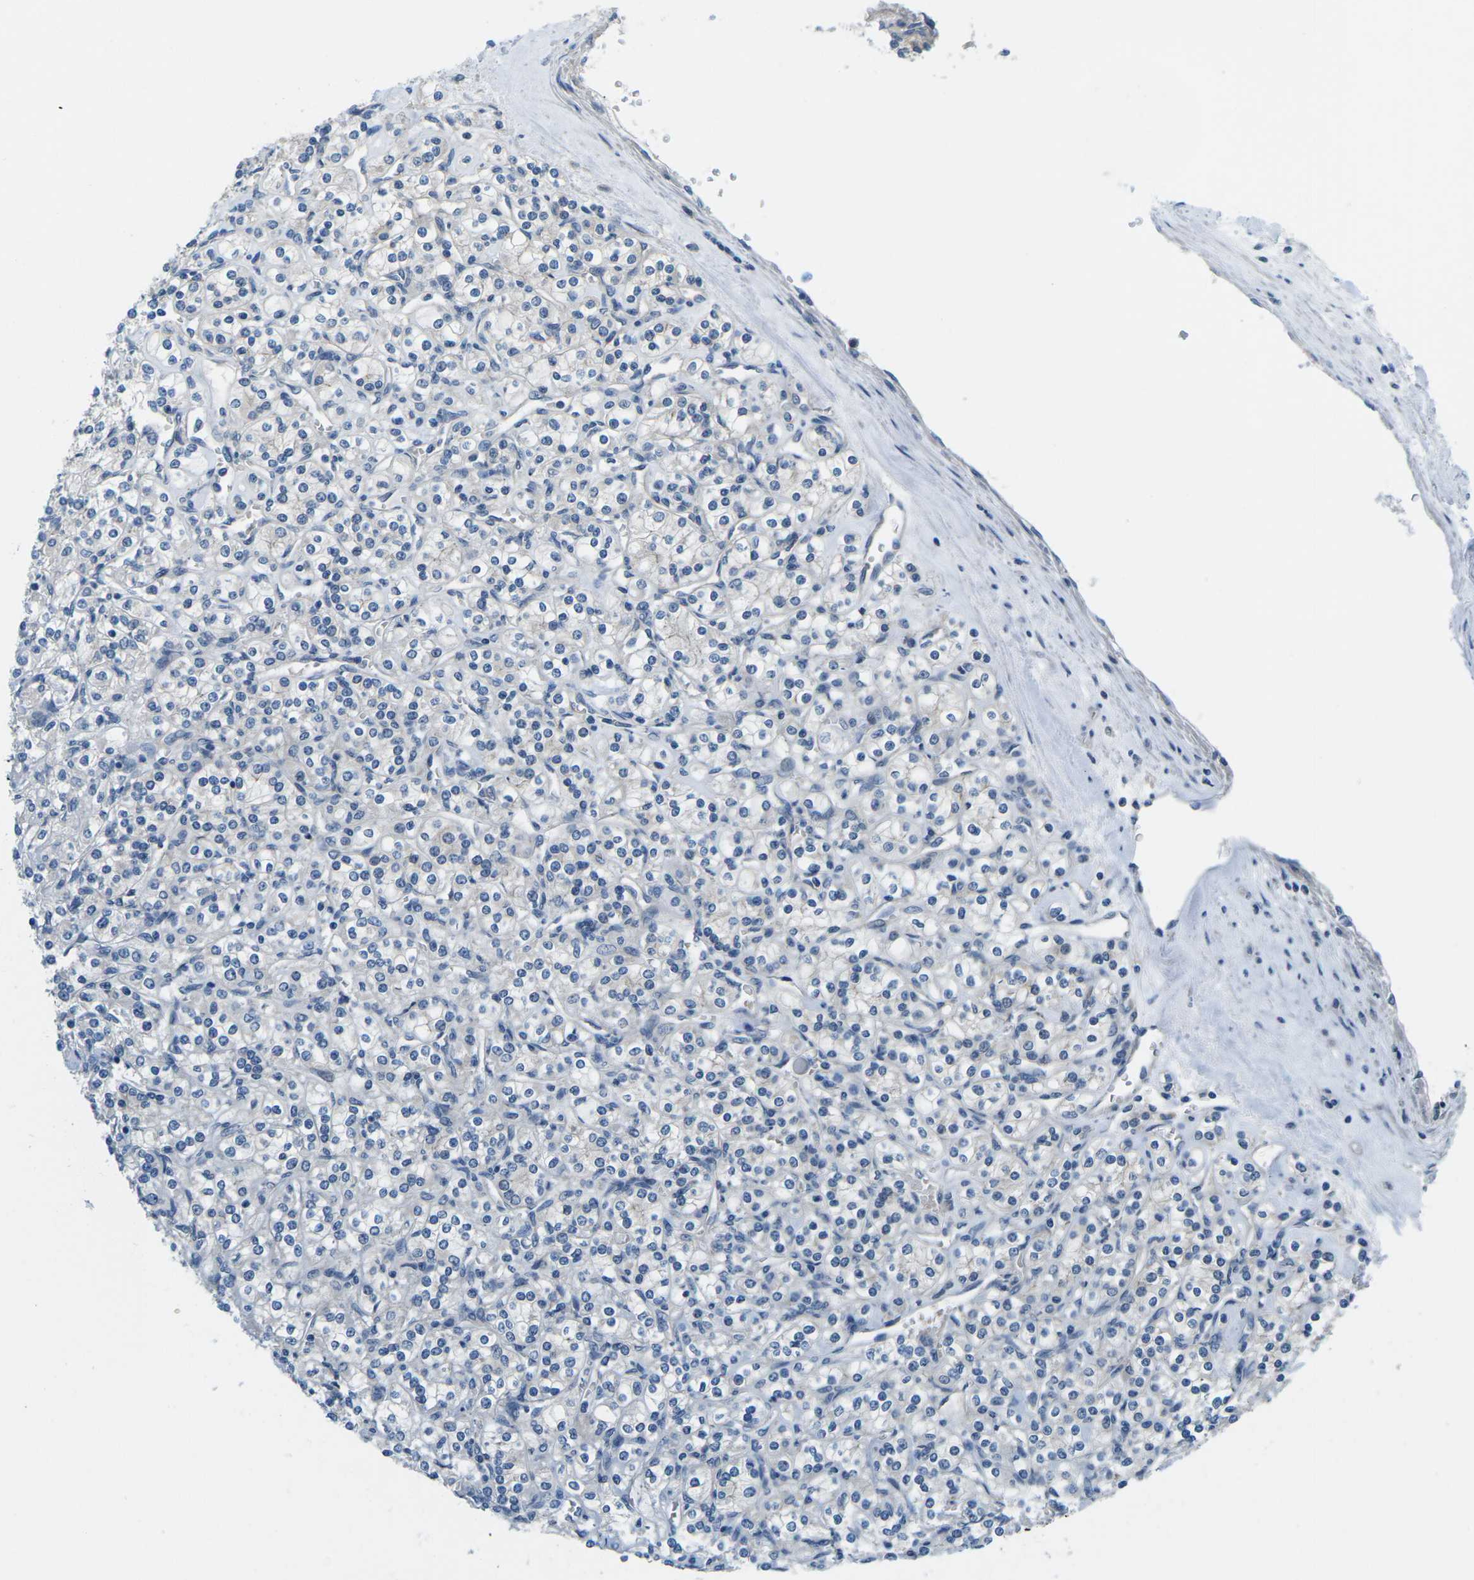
{"staining": {"intensity": "negative", "quantity": "none", "location": "none"}, "tissue": "renal cancer", "cell_type": "Tumor cells", "image_type": "cancer", "snomed": [{"axis": "morphology", "description": "Adenocarcinoma, NOS"}, {"axis": "topography", "description": "Kidney"}], "caption": "Immunohistochemical staining of adenocarcinoma (renal) demonstrates no significant expression in tumor cells.", "gene": "CTNND1", "patient": {"sex": "male", "age": 77}}